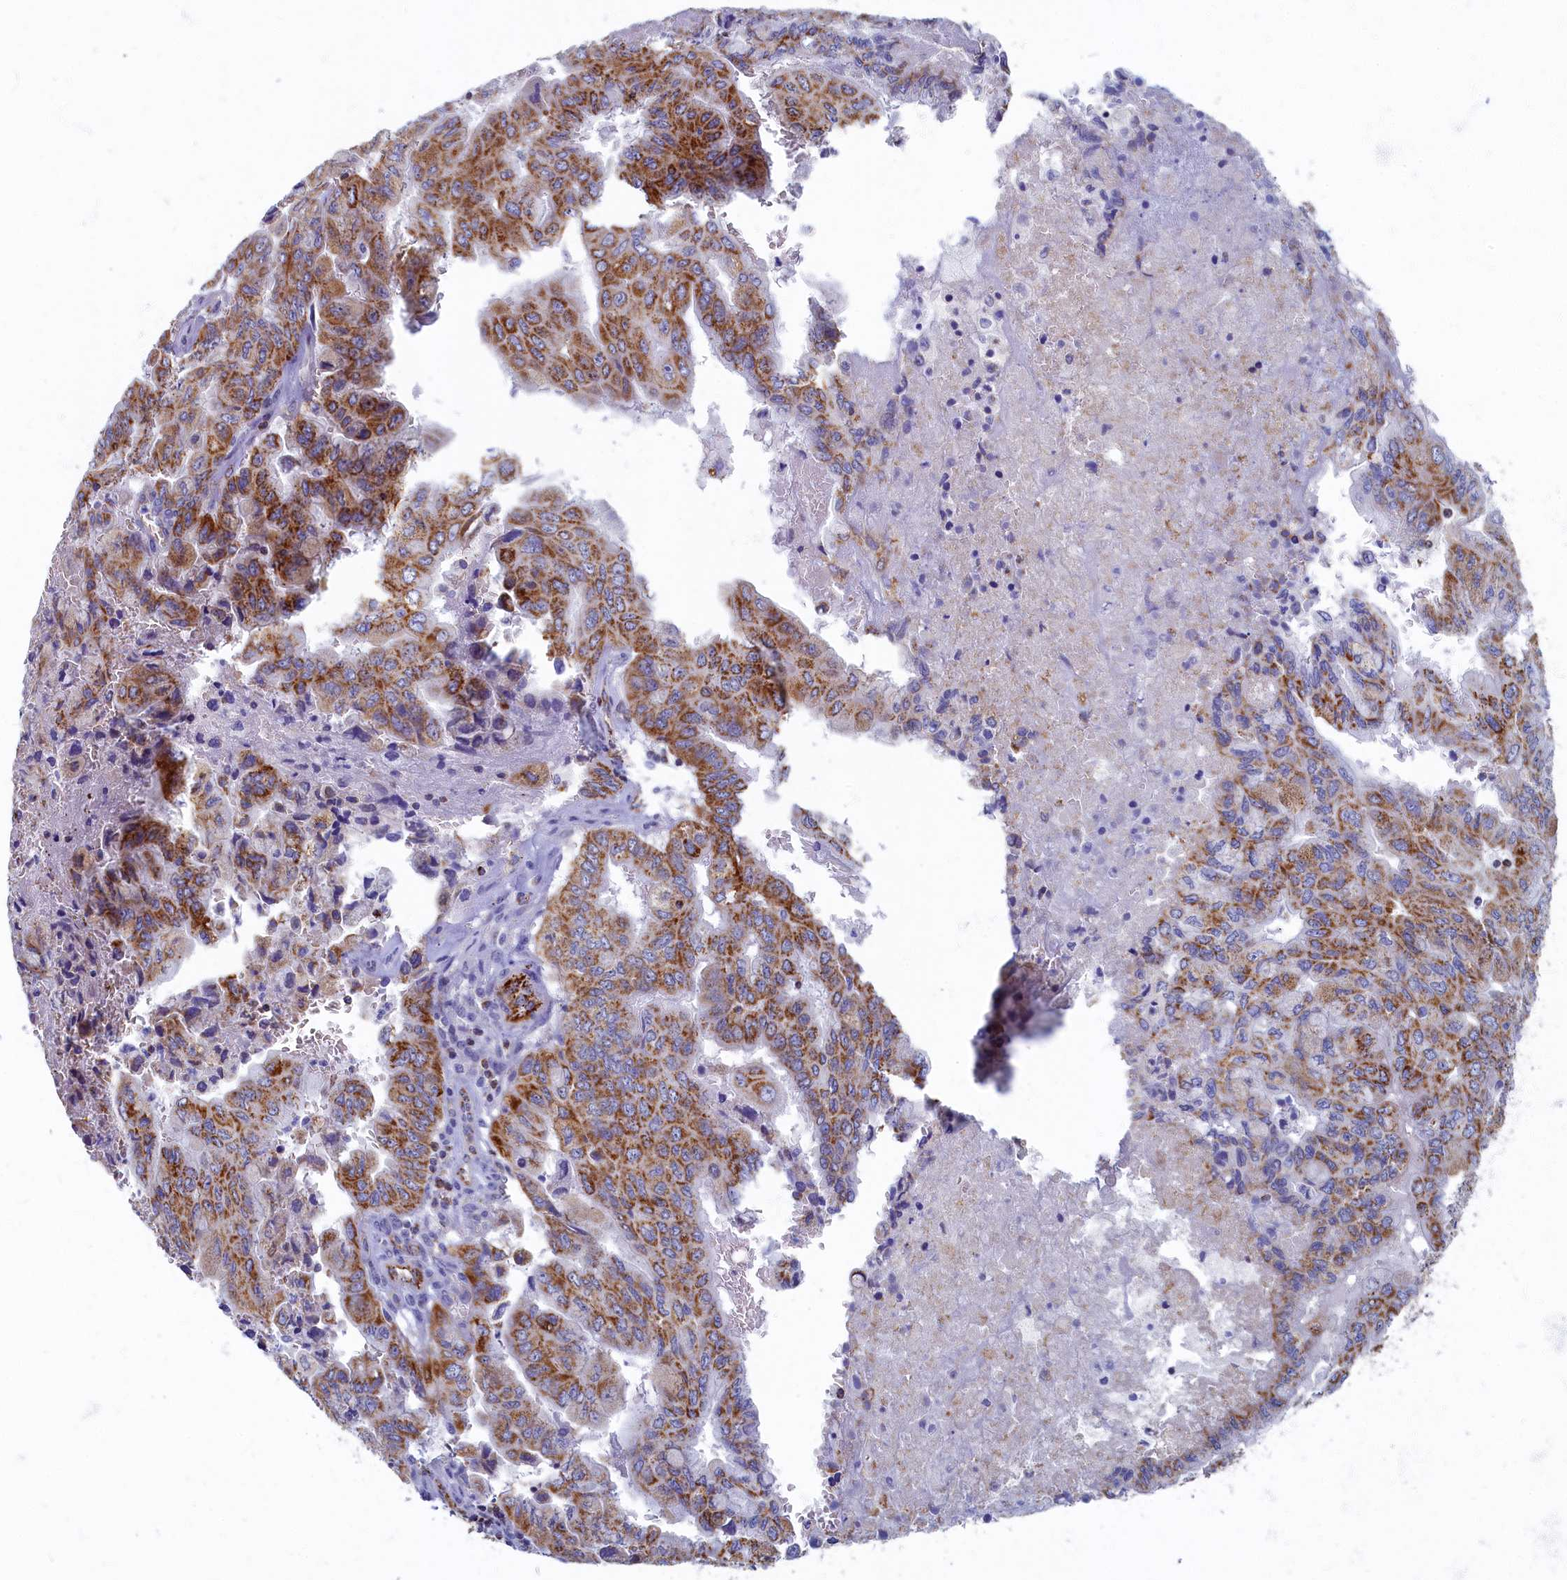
{"staining": {"intensity": "moderate", "quantity": ">75%", "location": "cytoplasmic/membranous"}, "tissue": "pancreatic cancer", "cell_type": "Tumor cells", "image_type": "cancer", "snomed": [{"axis": "morphology", "description": "Adenocarcinoma, NOS"}, {"axis": "topography", "description": "Pancreas"}], "caption": "Immunohistochemistry (IHC) staining of adenocarcinoma (pancreatic), which exhibits medium levels of moderate cytoplasmic/membranous positivity in about >75% of tumor cells indicating moderate cytoplasmic/membranous protein positivity. The staining was performed using DAB (3,3'-diaminobenzidine) (brown) for protein detection and nuclei were counterstained in hematoxylin (blue).", "gene": "OCIAD2", "patient": {"sex": "male", "age": 51}}